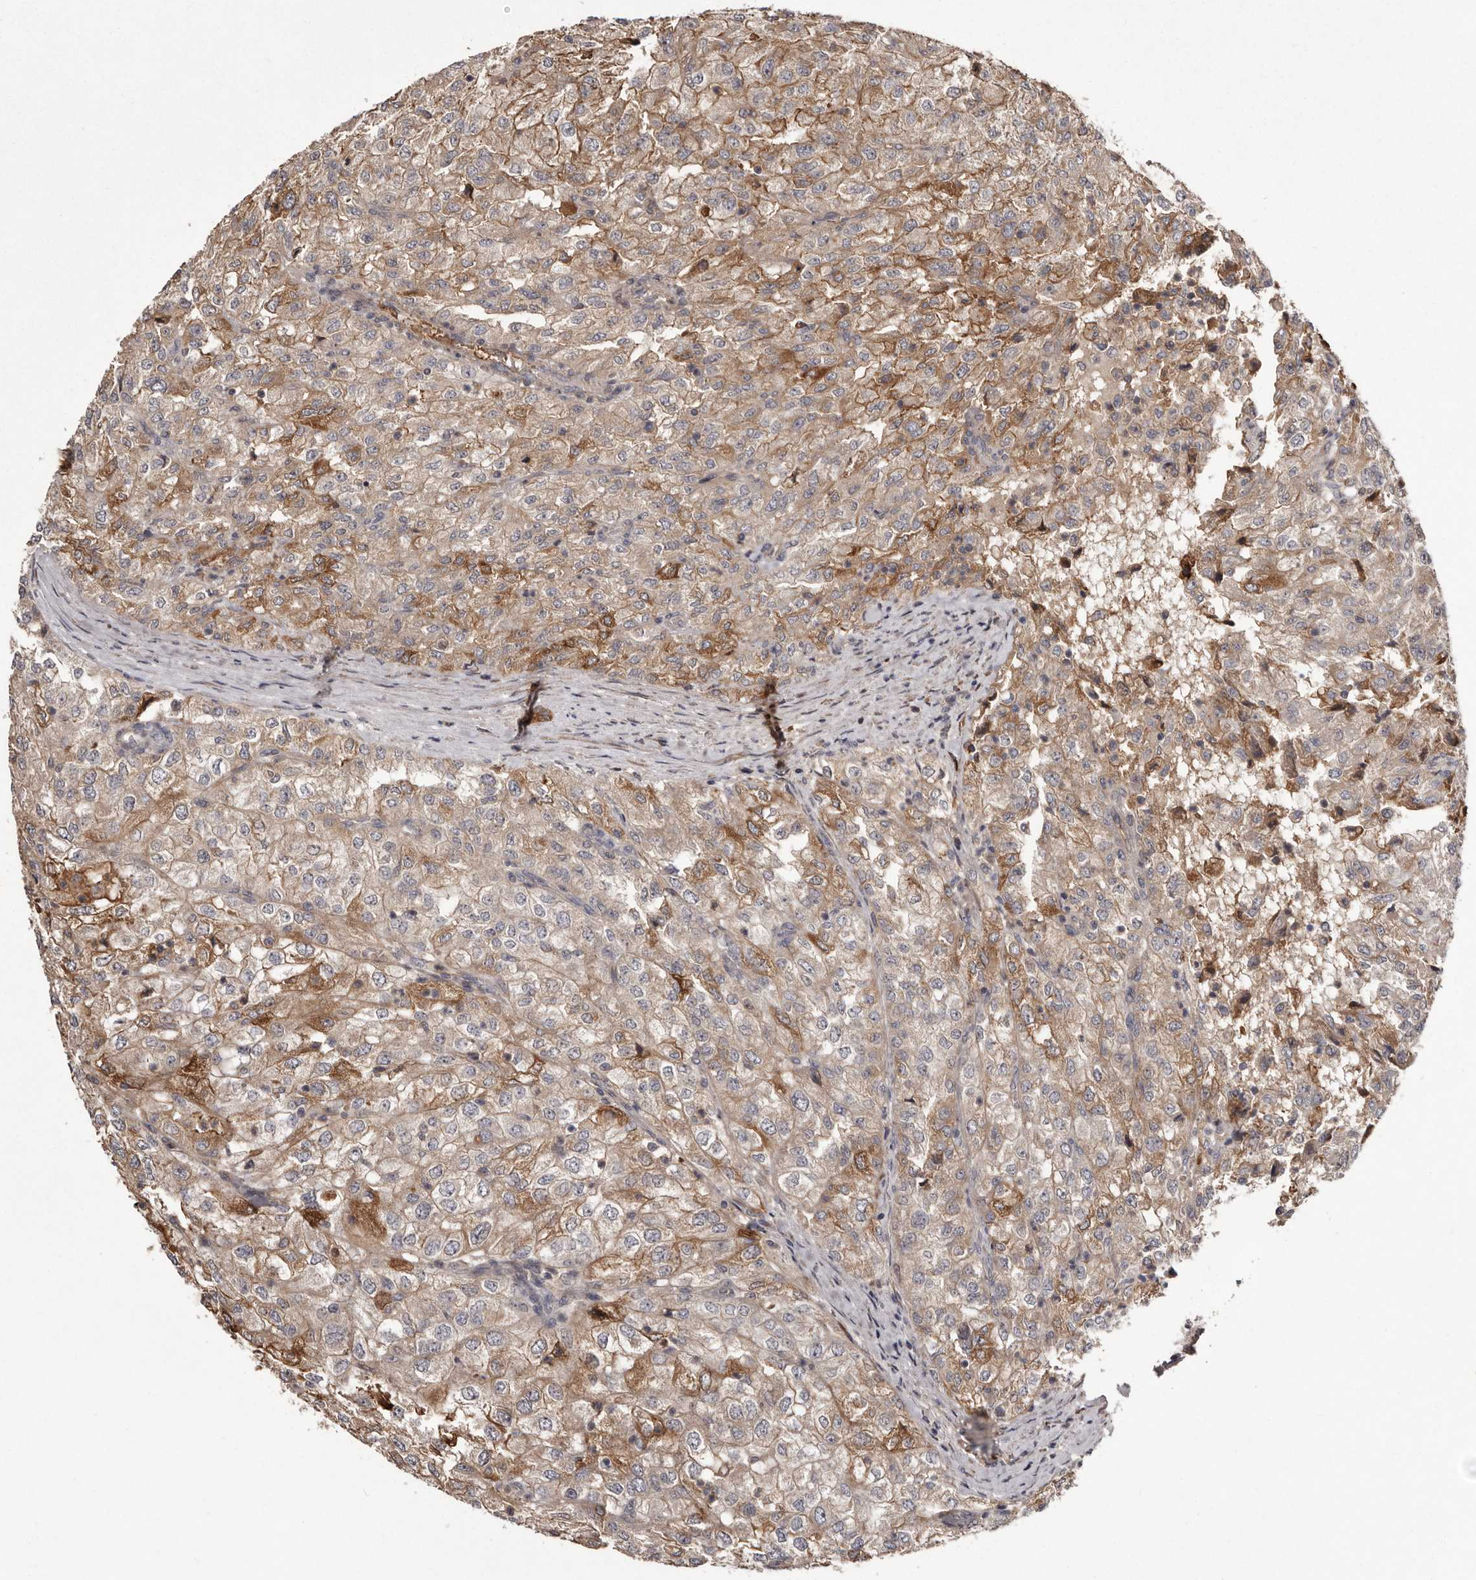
{"staining": {"intensity": "moderate", "quantity": ">75%", "location": "cytoplasmic/membranous"}, "tissue": "renal cancer", "cell_type": "Tumor cells", "image_type": "cancer", "snomed": [{"axis": "morphology", "description": "Adenocarcinoma, NOS"}, {"axis": "topography", "description": "Kidney"}], "caption": "A brown stain labels moderate cytoplasmic/membranous positivity of a protein in human renal cancer tumor cells.", "gene": "CYP1B1", "patient": {"sex": "female", "age": 54}}